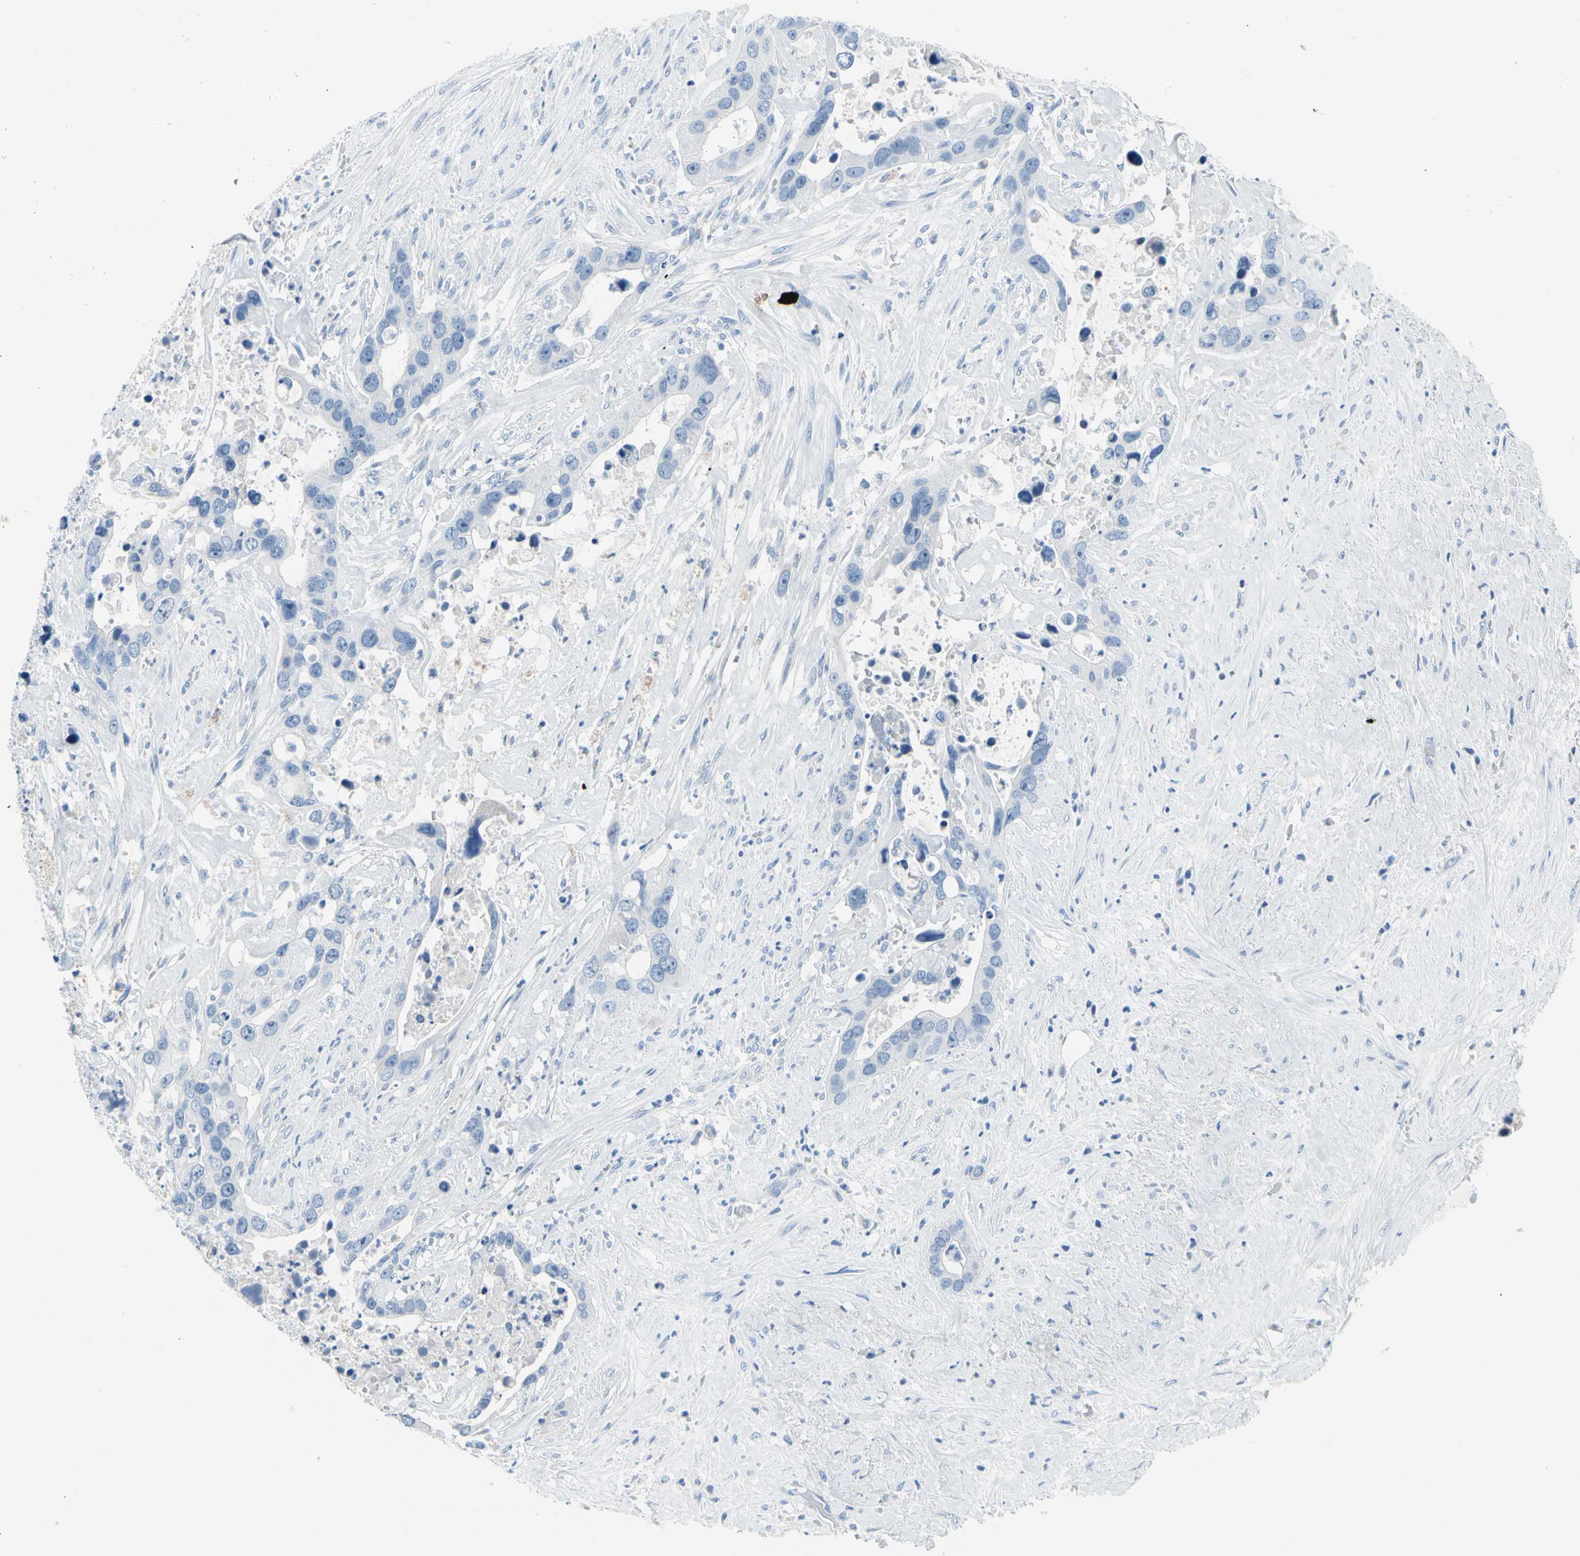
{"staining": {"intensity": "negative", "quantity": "none", "location": "none"}, "tissue": "liver cancer", "cell_type": "Tumor cells", "image_type": "cancer", "snomed": [{"axis": "morphology", "description": "Cholangiocarcinoma"}, {"axis": "topography", "description": "Liver"}], "caption": "This is a photomicrograph of immunohistochemistry staining of liver cancer, which shows no expression in tumor cells. (DAB immunohistochemistry, high magnification).", "gene": "TPO", "patient": {"sex": "female", "age": 65}}